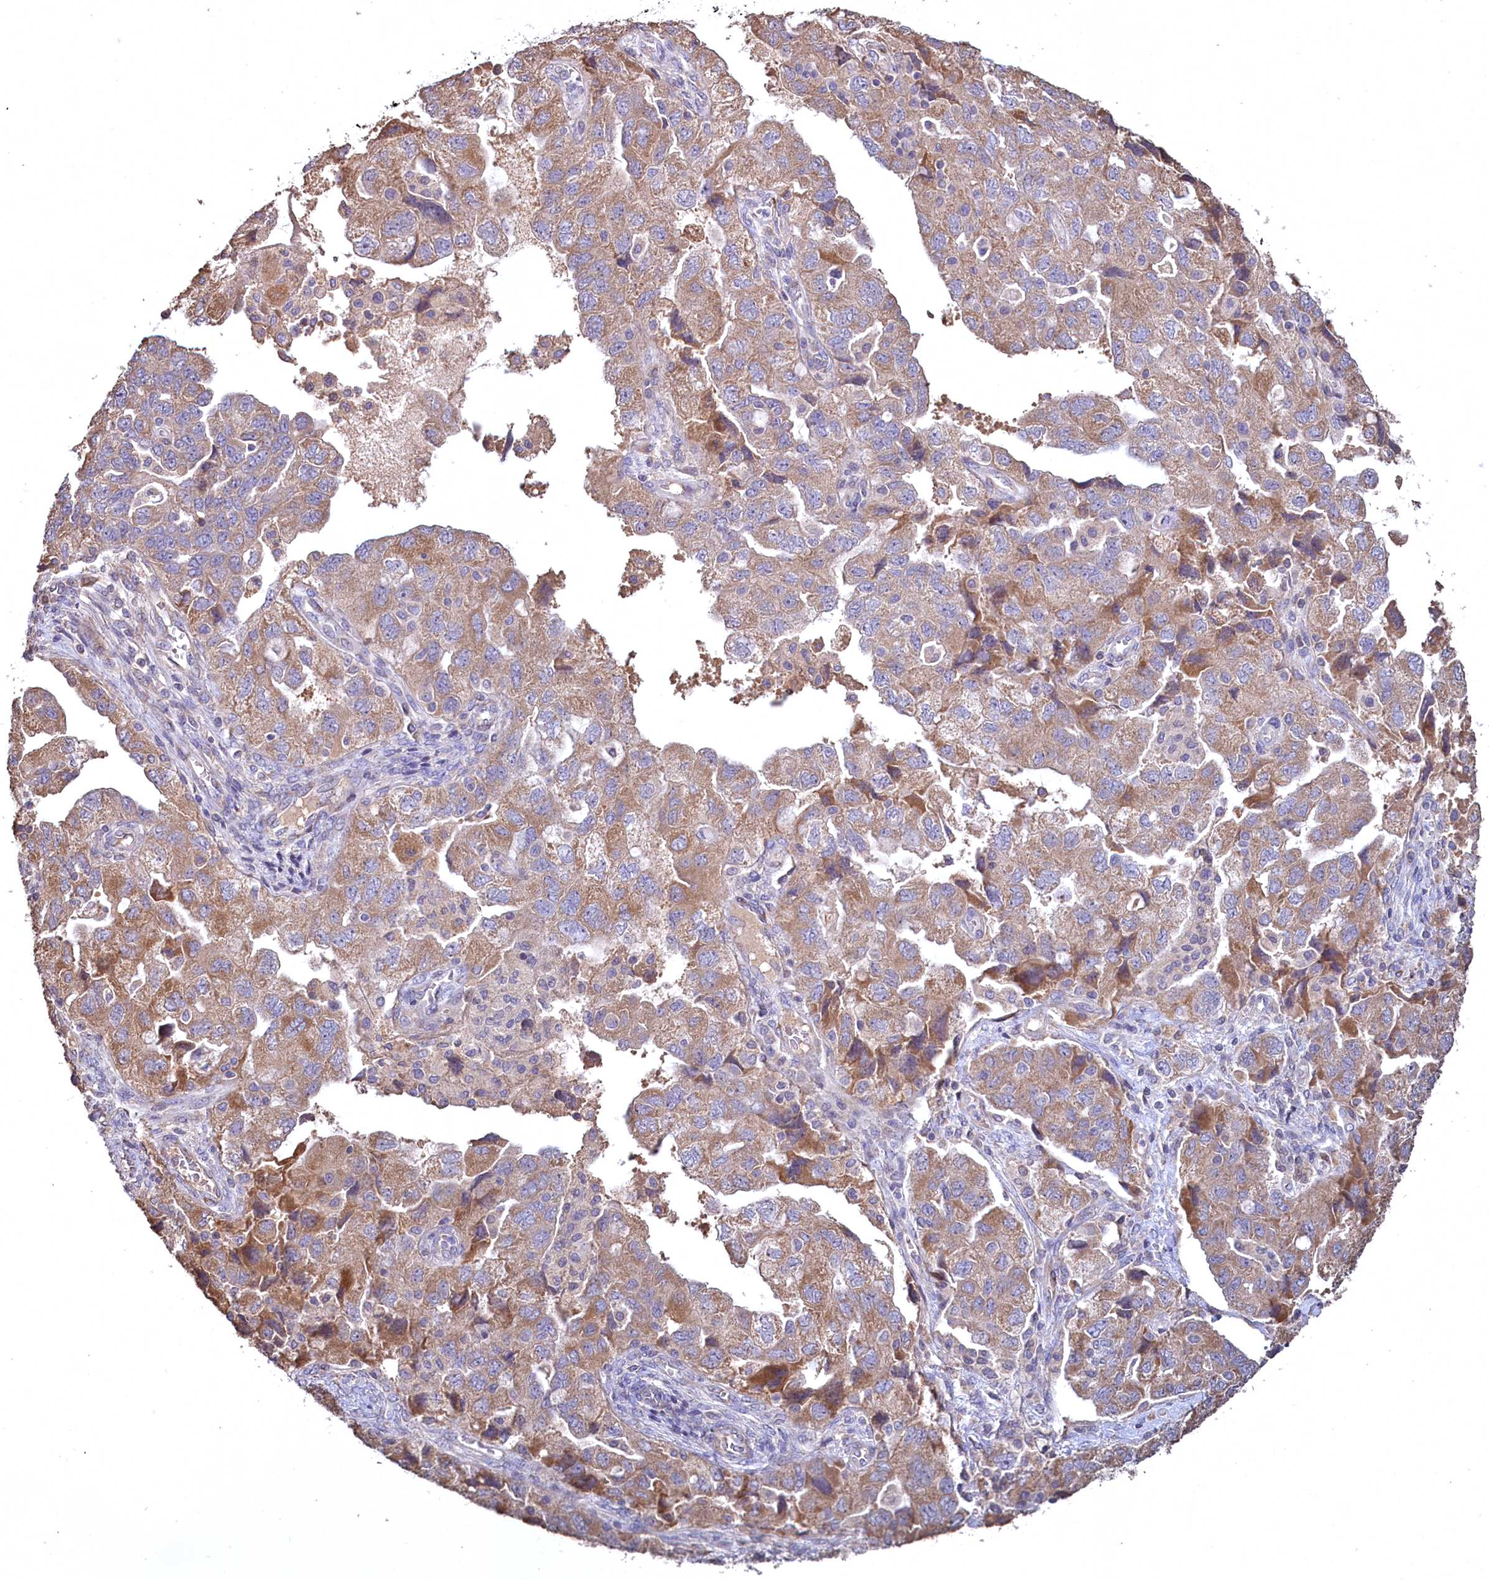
{"staining": {"intensity": "moderate", "quantity": ">75%", "location": "cytoplasmic/membranous"}, "tissue": "ovarian cancer", "cell_type": "Tumor cells", "image_type": "cancer", "snomed": [{"axis": "morphology", "description": "Carcinoma, NOS"}, {"axis": "morphology", "description": "Cystadenocarcinoma, serous, NOS"}, {"axis": "topography", "description": "Ovary"}], "caption": "High-magnification brightfield microscopy of ovarian serous cystadenocarcinoma stained with DAB (brown) and counterstained with hematoxylin (blue). tumor cells exhibit moderate cytoplasmic/membranous staining is present in about>75% of cells. The protein is shown in brown color, while the nuclei are stained blue.", "gene": "FUNDC1", "patient": {"sex": "female", "age": 69}}